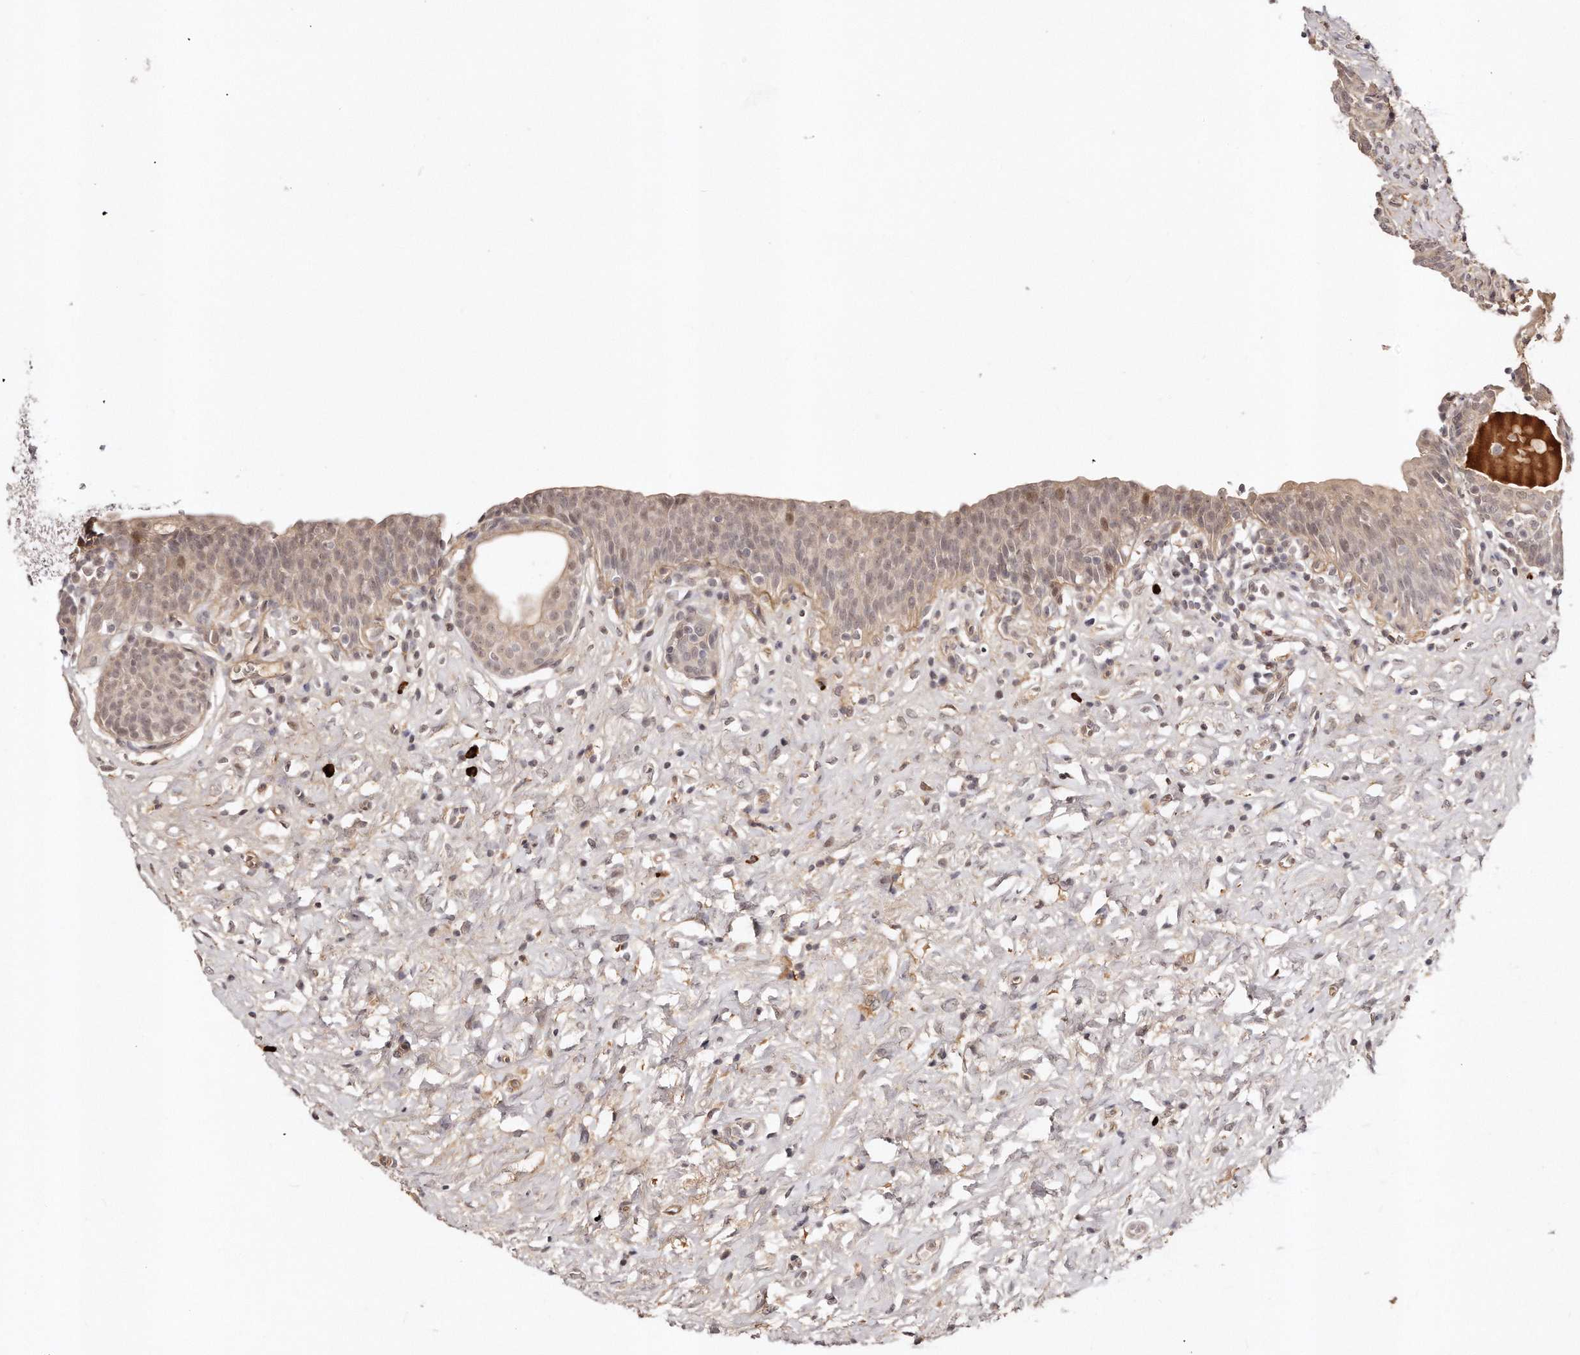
{"staining": {"intensity": "moderate", "quantity": "25%-75%", "location": "cytoplasmic/membranous,nuclear"}, "tissue": "urinary bladder", "cell_type": "Urothelial cells", "image_type": "normal", "snomed": [{"axis": "morphology", "description": "Normal tissue, NOS"}, {"axis": "topography", "description": "Urinary bladder"}], "caption": "Approximately 25%-75% of urothelial cells in benign urinary bladder show moderate cytoplasmic/membranous,nuclear protein staining as visualized by brown immunohistochemical staining.", "gene": "SOX4", "patient": {"sex": "male", "age": 83}}